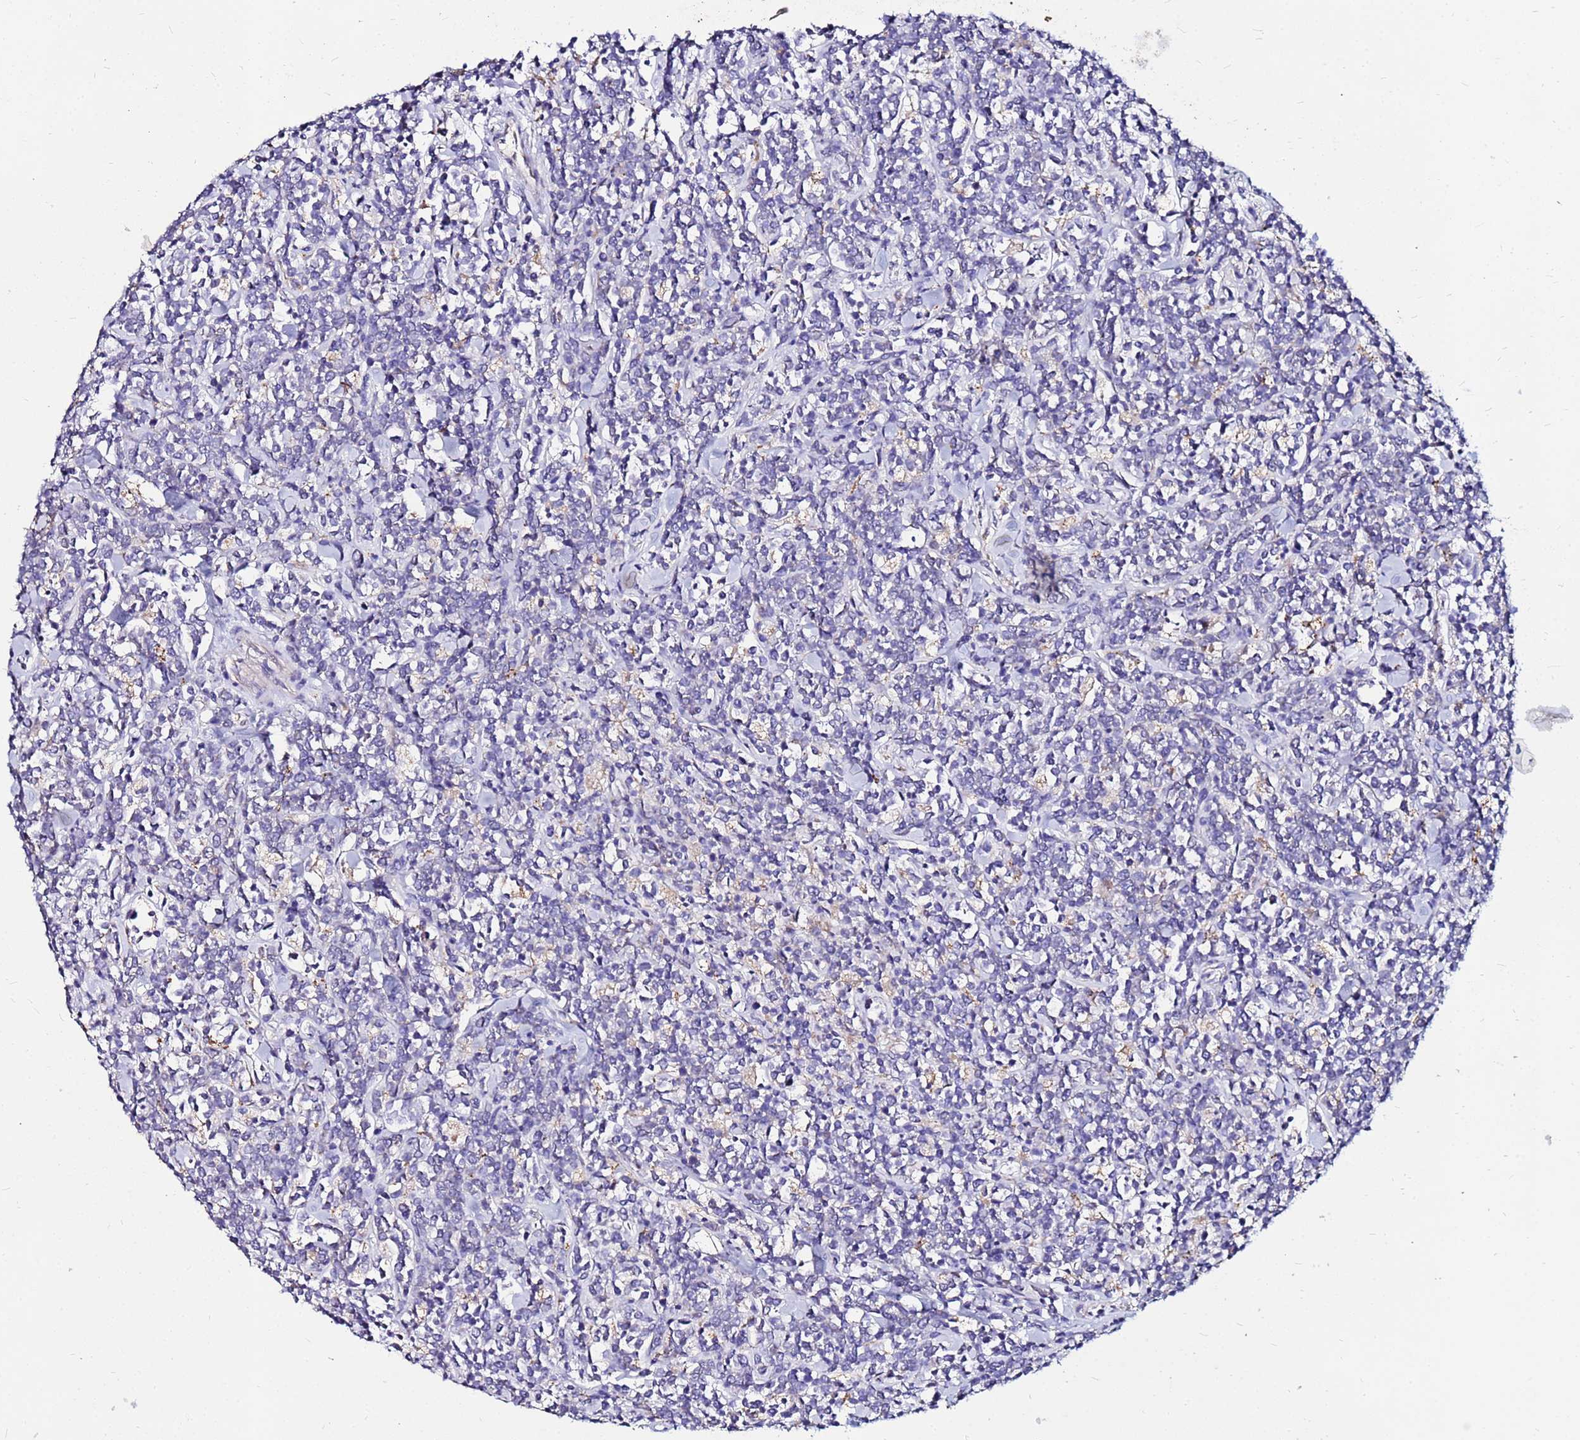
{"staining": {"intensity": "negative", "quantity": "none", "location": "none"}, "tissue": "lymphoma", "cell_type": "Tumor cells", "image_type": "cancer", "snomed": [{"axis": "morphology", "description": "Malignant lymphoma, non-Hodgkin's type, High grade"}, {"axis": "topography", "description": "Small intestine"}], "caption": "Protein analysis of lymphoma demonstrates no significant positivity in tumor cells.", "gene": "FAM183A", "patient": {"sex": "male", "age": 8}}